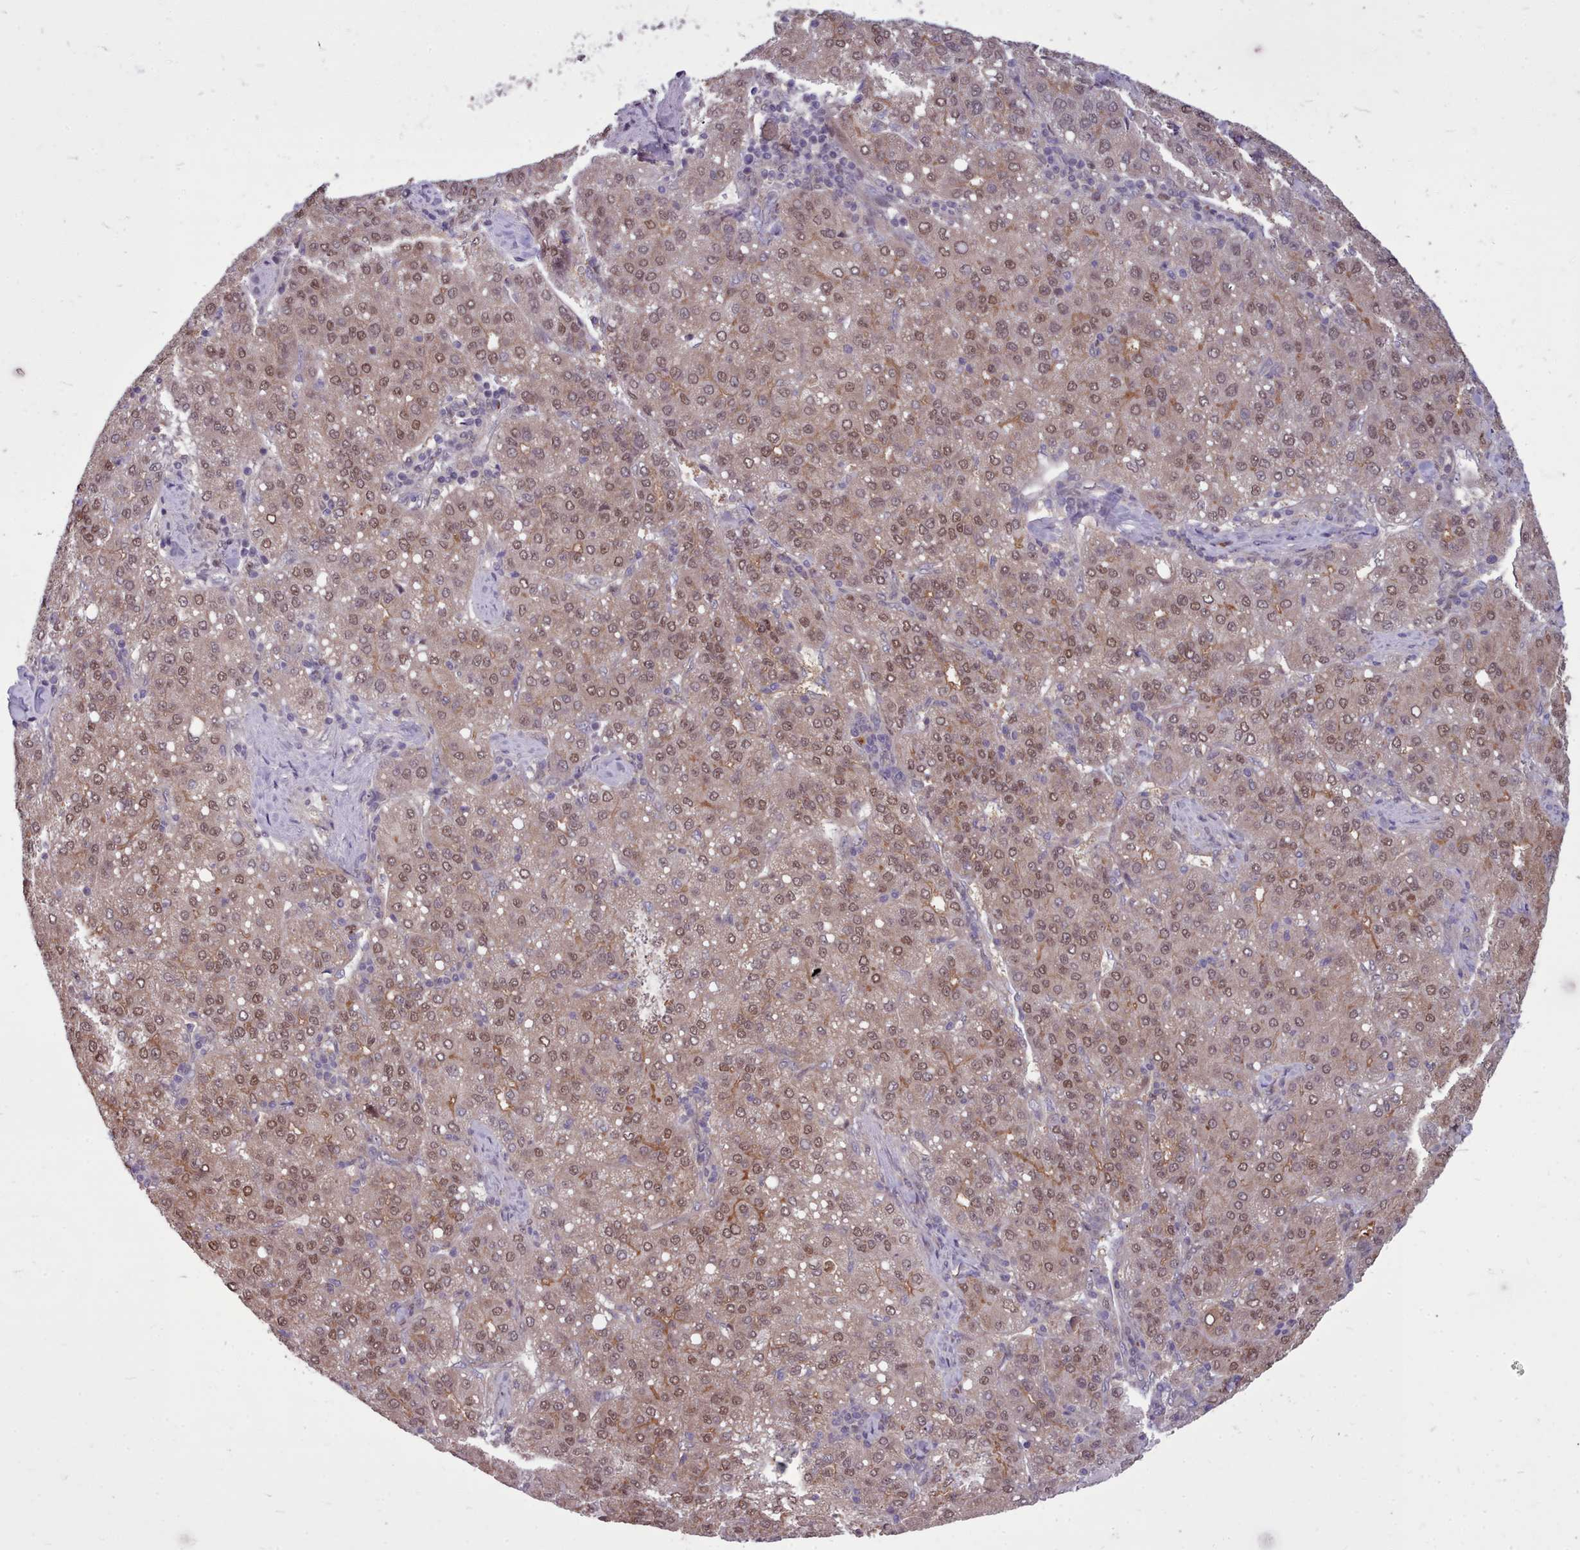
{"staining": {"intensity": "moderate", "quantity": ">75%", "location": "nuclear"}, "tissue": "liver cancer", "cell_type": "Tumor cells", "image_type": "cancer", "snomed": [{"axis": "morphology", "description": "Carcinoma, Hepatocellular, NOS"}, {"axis": "topography", "description": "Liver"}], "caption": "Liver cancer (hepatocellular carcinoma) stained with IHC reveals moderate nuclear positivity in about >75% of tumor cells.", "gene": "AHCY", "patient": {"sex": "male", "age": 65}}